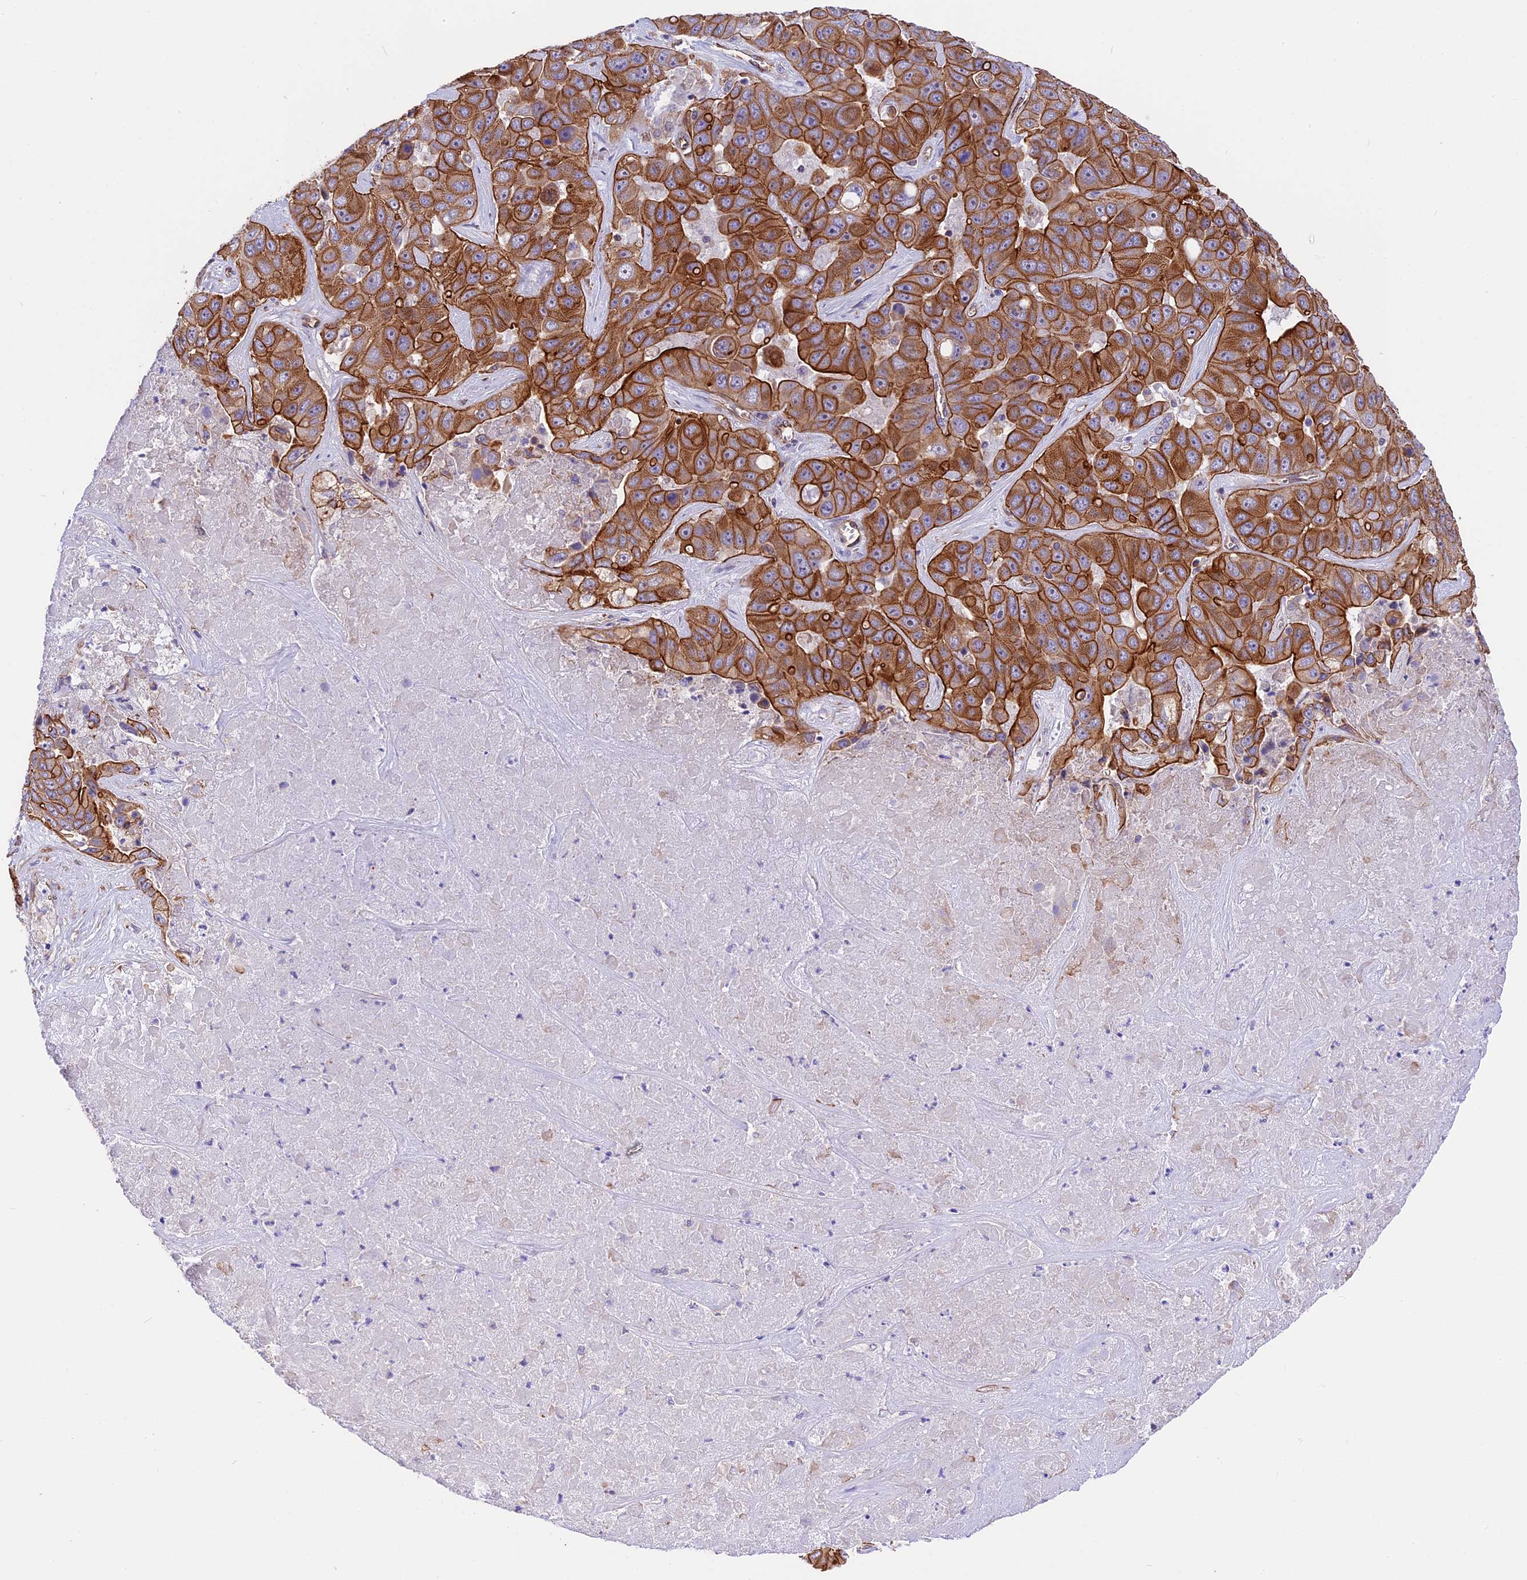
{"staining": {"intensity": "strong", "quantity": ">75%", "location": "cytoplasmic/membranous"}, "tissue": "liver cancer", "cell_type": "Tumor cells", "image_type": "cancer", "snomed": [{"axis": "morphology", "description": "Cholangiocarcinoma"}, {"axis": "topography", "description": "Liver"}], "caption": "An immunohistochemistry histopathology image of tumor tissue is shown. Protein staining in brown shows strong cytoplasmic/membranous positivity in liver cancer within tumor cells. Using DAB (3,3'-diaminobenzidine) (brown) and hematoxylin (blue) stains, captured at high magnification using brightfield microscopy.", "gene": "R3HDM4", "patient": {"sex": "female", "age": 52}}